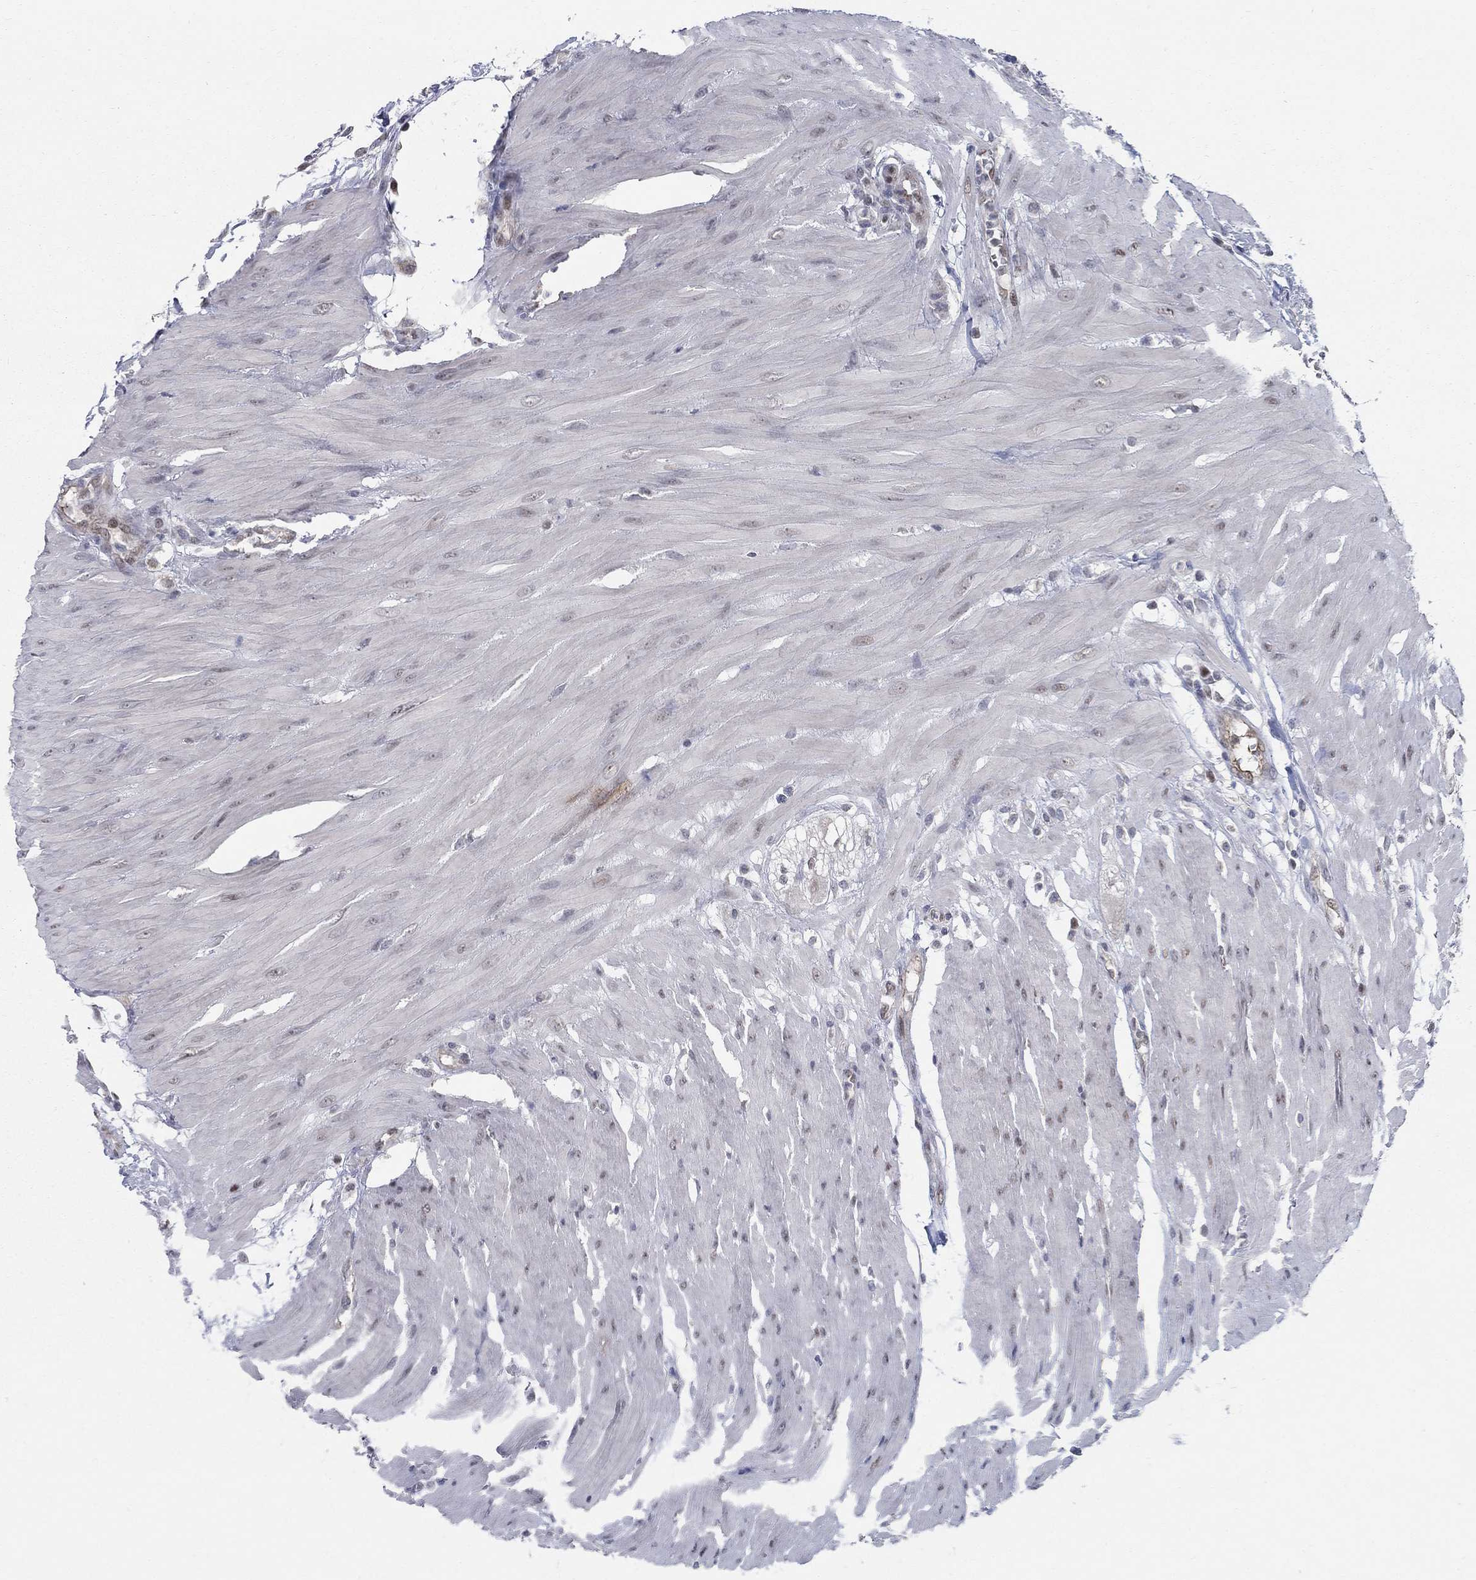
{"staining": {"intensity": "negative", "quantity": "none", "location": "none"}, "tissue": "colon", "cell_type": "Endothelial cells", "image_type": "normal", "snomed": [{"axis": "morphology", "description": "Normal tissue, NOS"}, {"axis": "morphology", "description": "Adenocarcinoma, NOS"}, {"axis": "topography", "description": "Colon"}], "caption": "This is an immunohistochemistry (IHC) histopathology image of normal human colon. There is no staining in endothelial cells.", "gene": "GCFC2", "patient": {"sex": "male", "age": 65}}